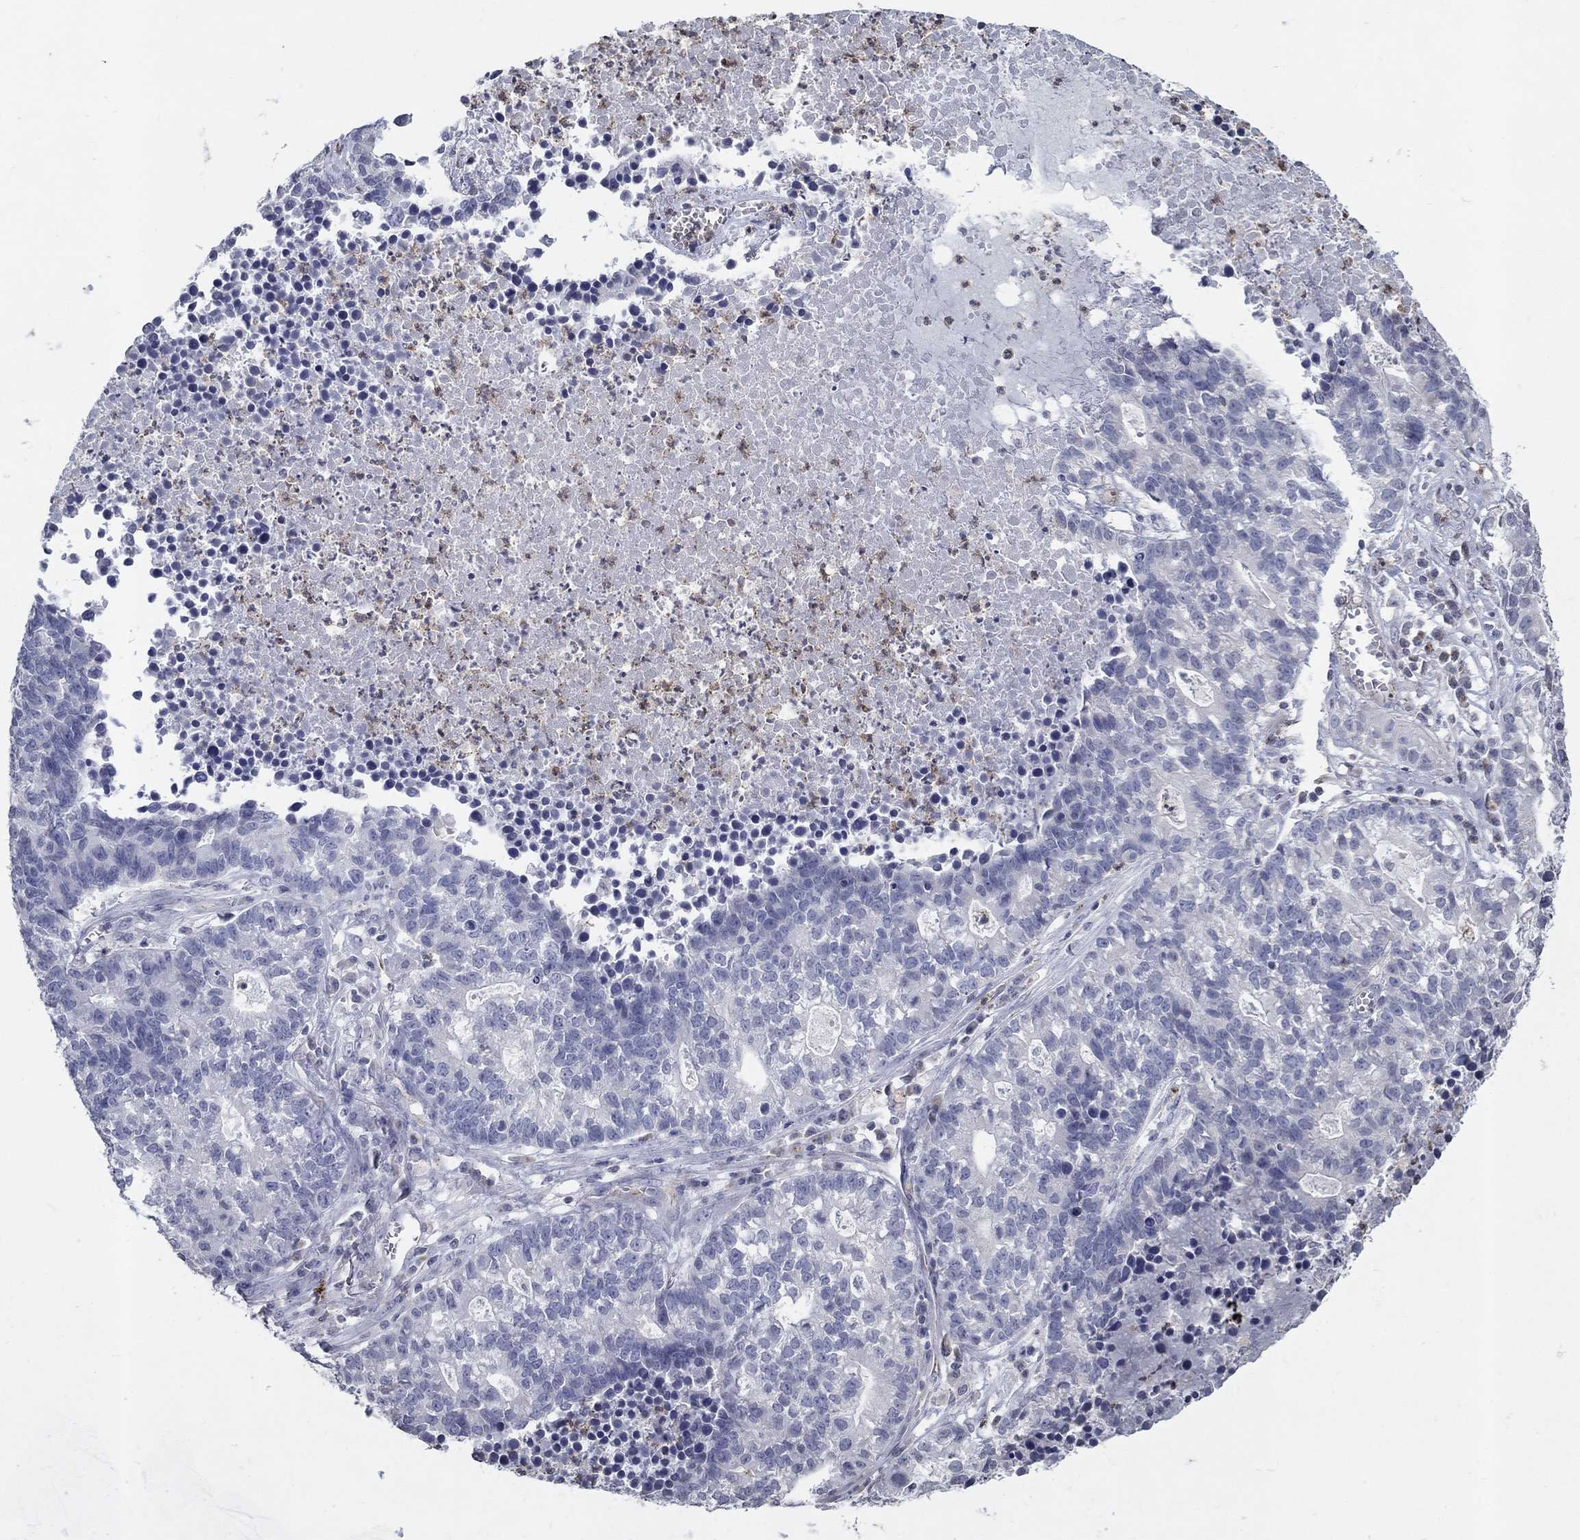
{"staining": {"intensity": "negative", "quantity": "none", "location": "none"}, "tissue": "lung cancer", "cell_type": "Tumor cells", "image_type": "cancer", "snomed": [{"axis": "morphology", "description": "Adenocarcinoma, NOS"}, {"axis": "topography", "description": "Lung"}], "caption": "A high-resolution histopathology image shows IHC staining of adenocarcinoma (lung), which shows no significant positivity in tumor cells.", "gene": "TINAG", "patient": {"sex": "male", "age": 57}}